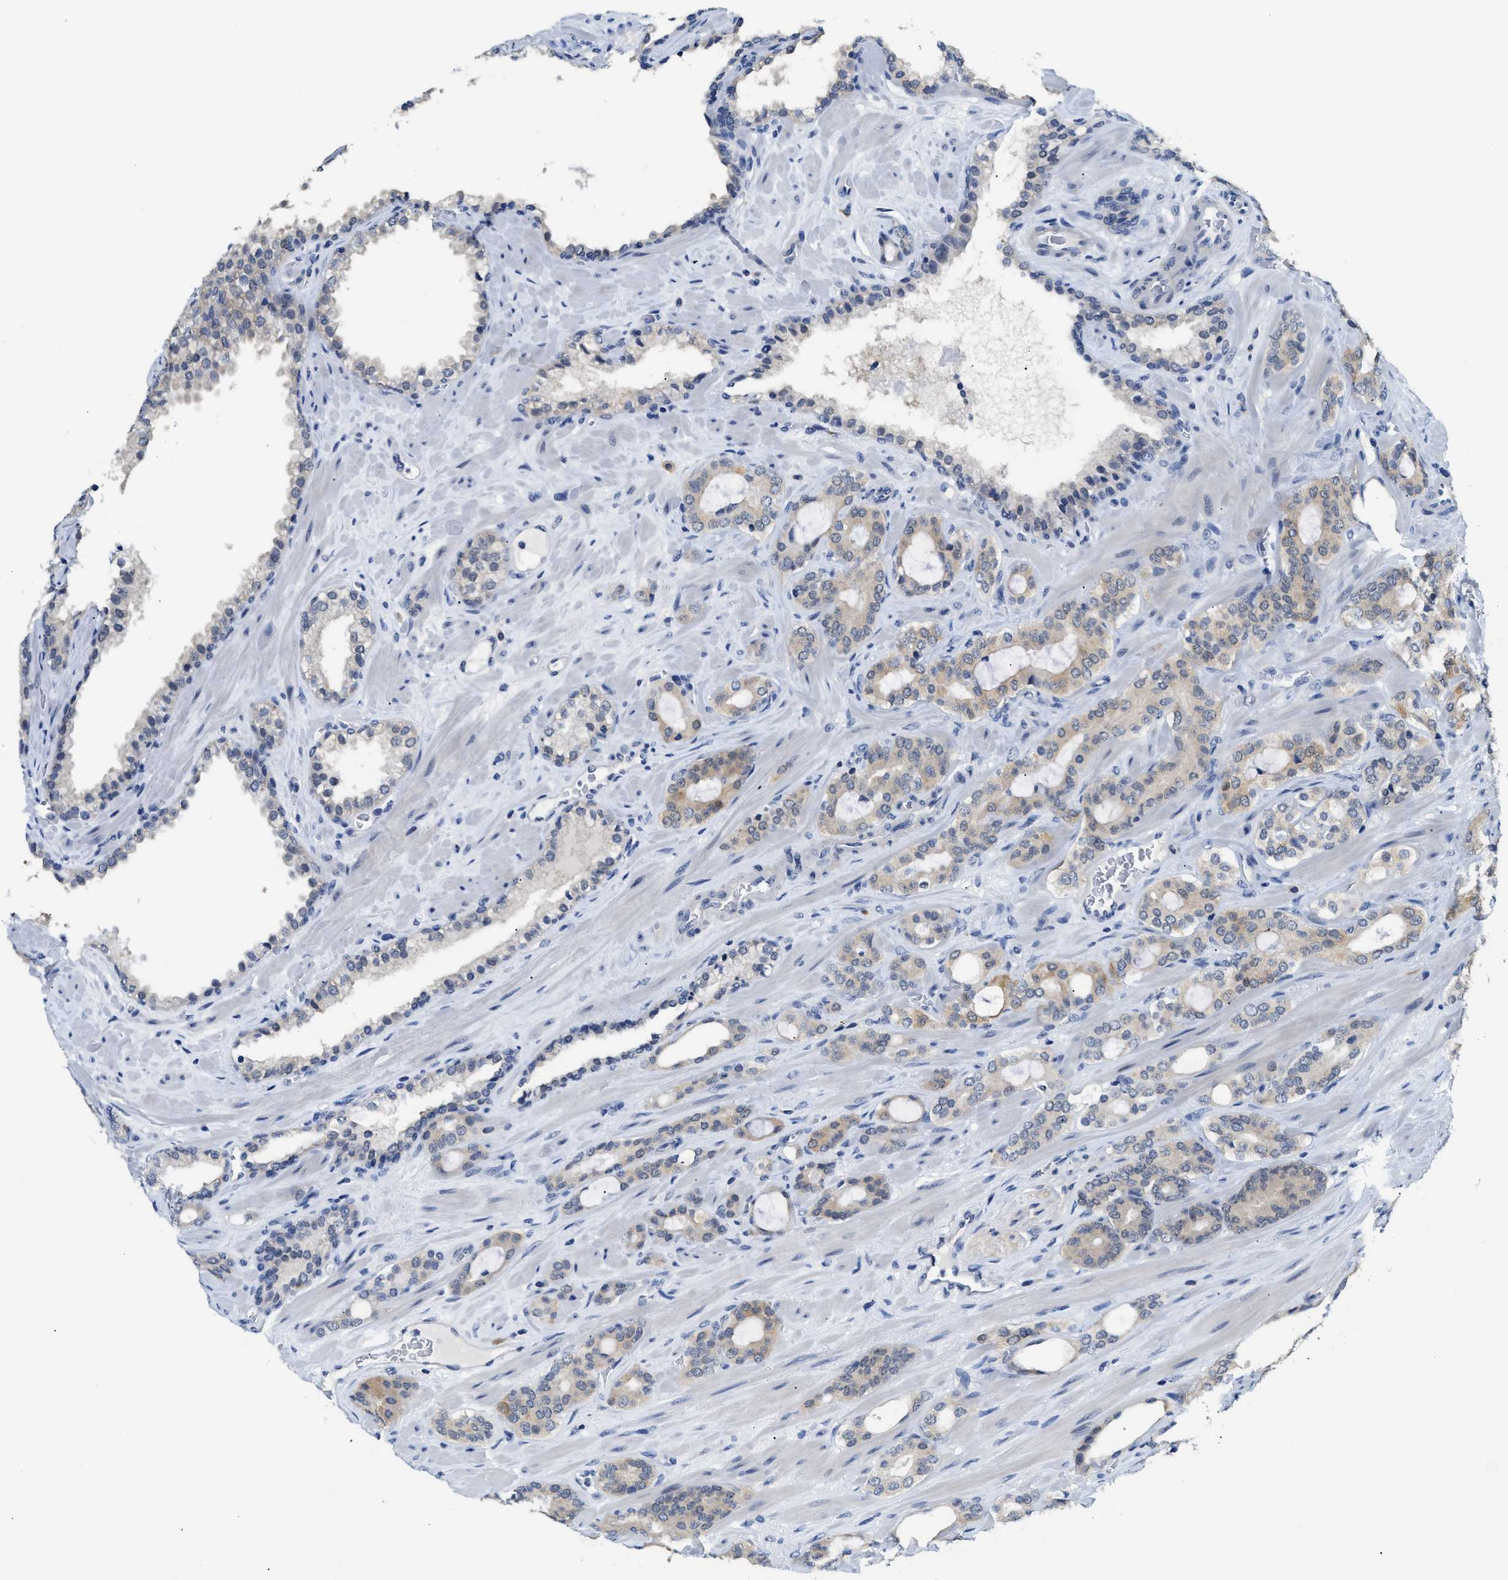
{"staining": {"intensity": "negative", "quantity": "none", "location": "none"}, "tissue": "prostate cancer", "cell_type": "Tumor cells", "image_type": "cancer", "snomed": [{"axis": "morphology", "description": "Adenocarcinoma, Low grade"}, {"axis": "topography", "description": "Prostate"}], "caption": "The image demonstrates no staining of tumor cells in prostate cancer.", "gene": "PSAT1", "patient": {"sex": "male", "age": 63}}